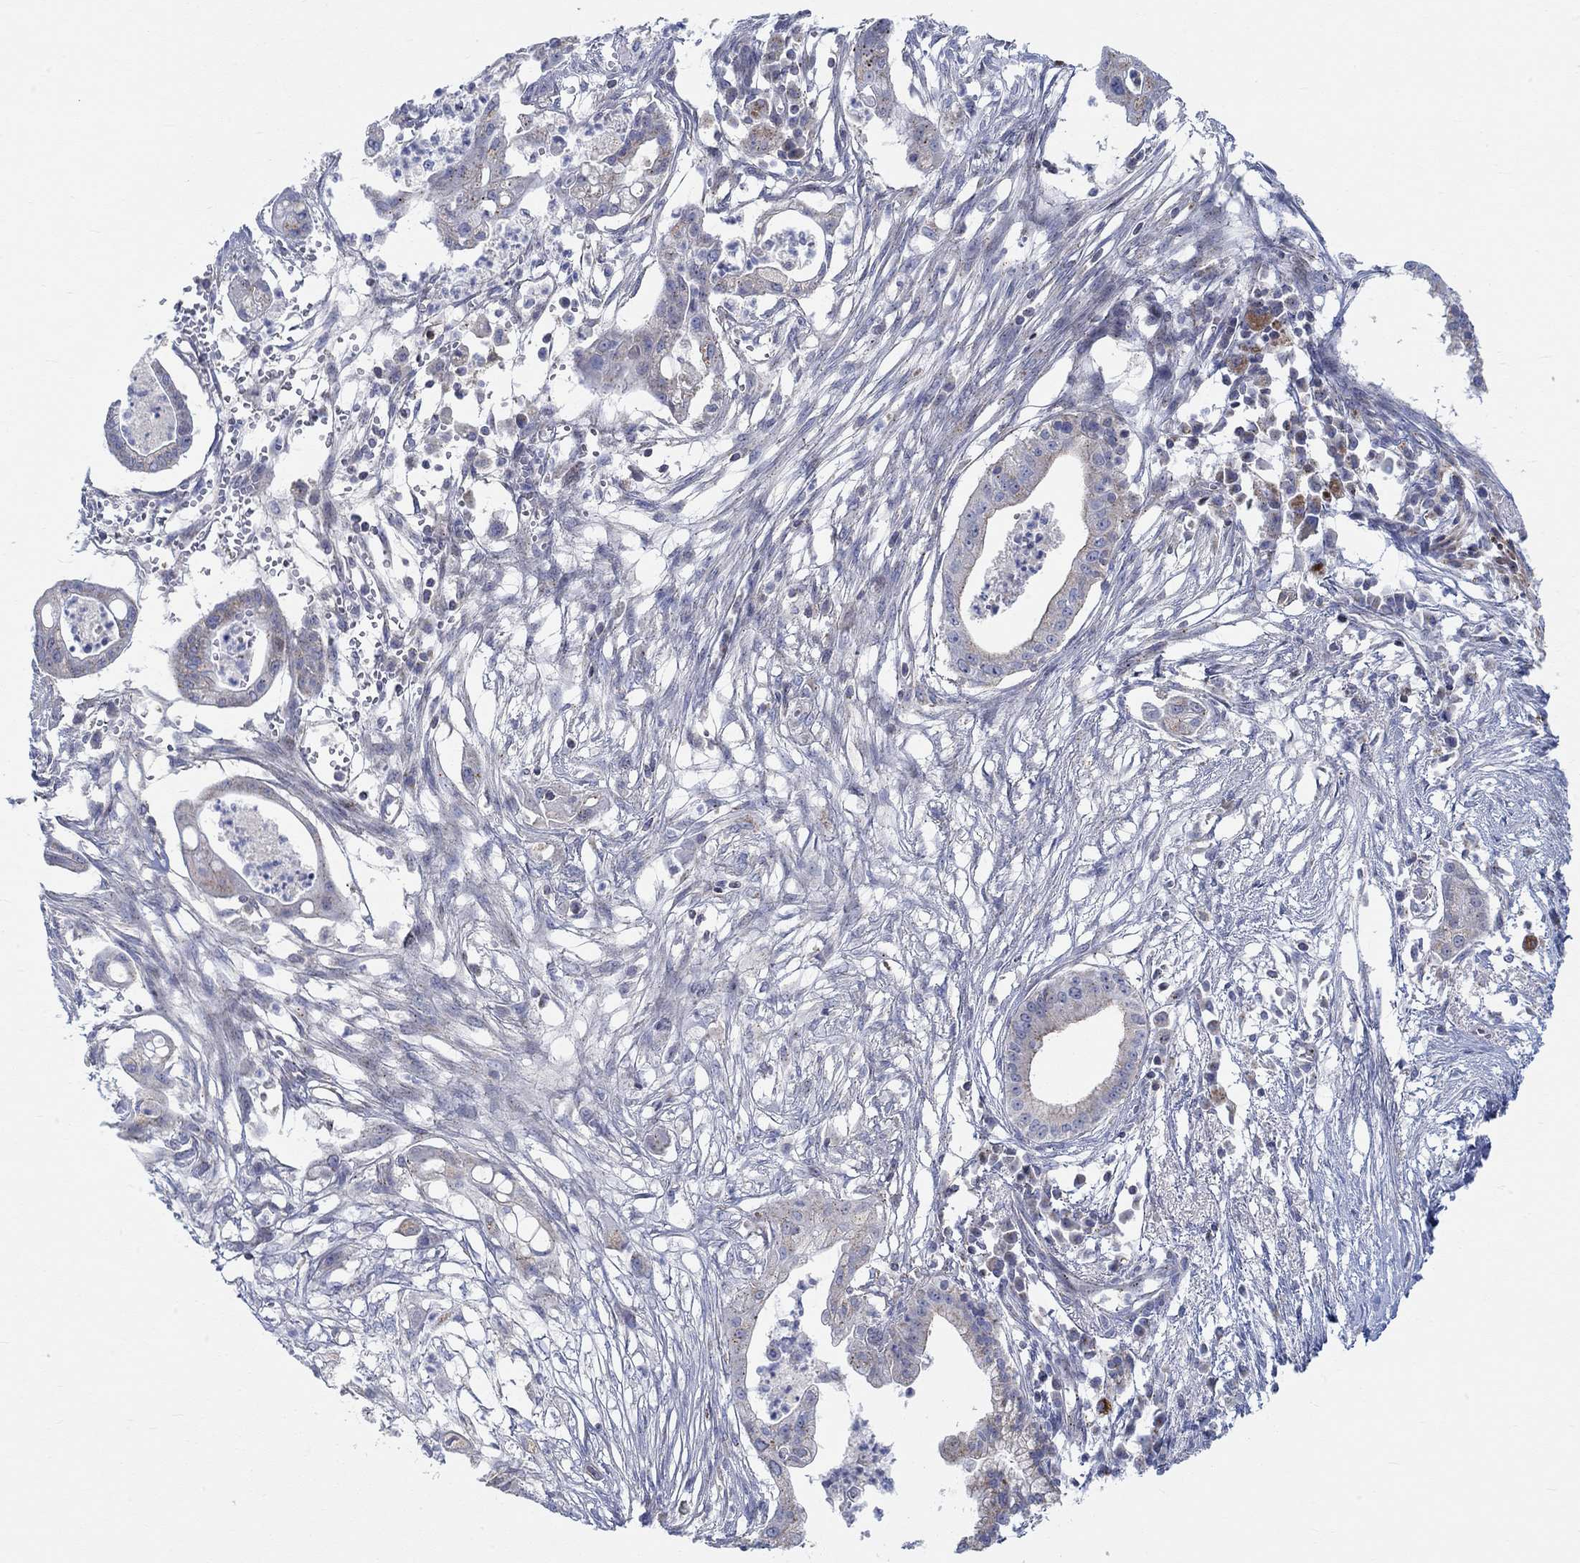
{"staining": {"intensity": "weak", "quantity": "25%-75%", "location": "cytoplasmic/membranous"}, "tissue": "pancreatic cancer", "cell_type": "Tumor cells", "image_type": "cancer", "snomed": [{"axis": "morphology", "description": "Normal tissue, NOS"}, {"axis": "morphology", "description": "Adenocarcinoma, NOS"}, {"axis": "topography", "description": "Pancreas"}], "caption": "Human pancreatic adenocarcinoma stained with a brown dye displays weak cytoplasmic/membranous positive staining in about 25%-75% of tumor cells.", "gene": "NAV3", "patient": {"sex": "female", "age": 58}}